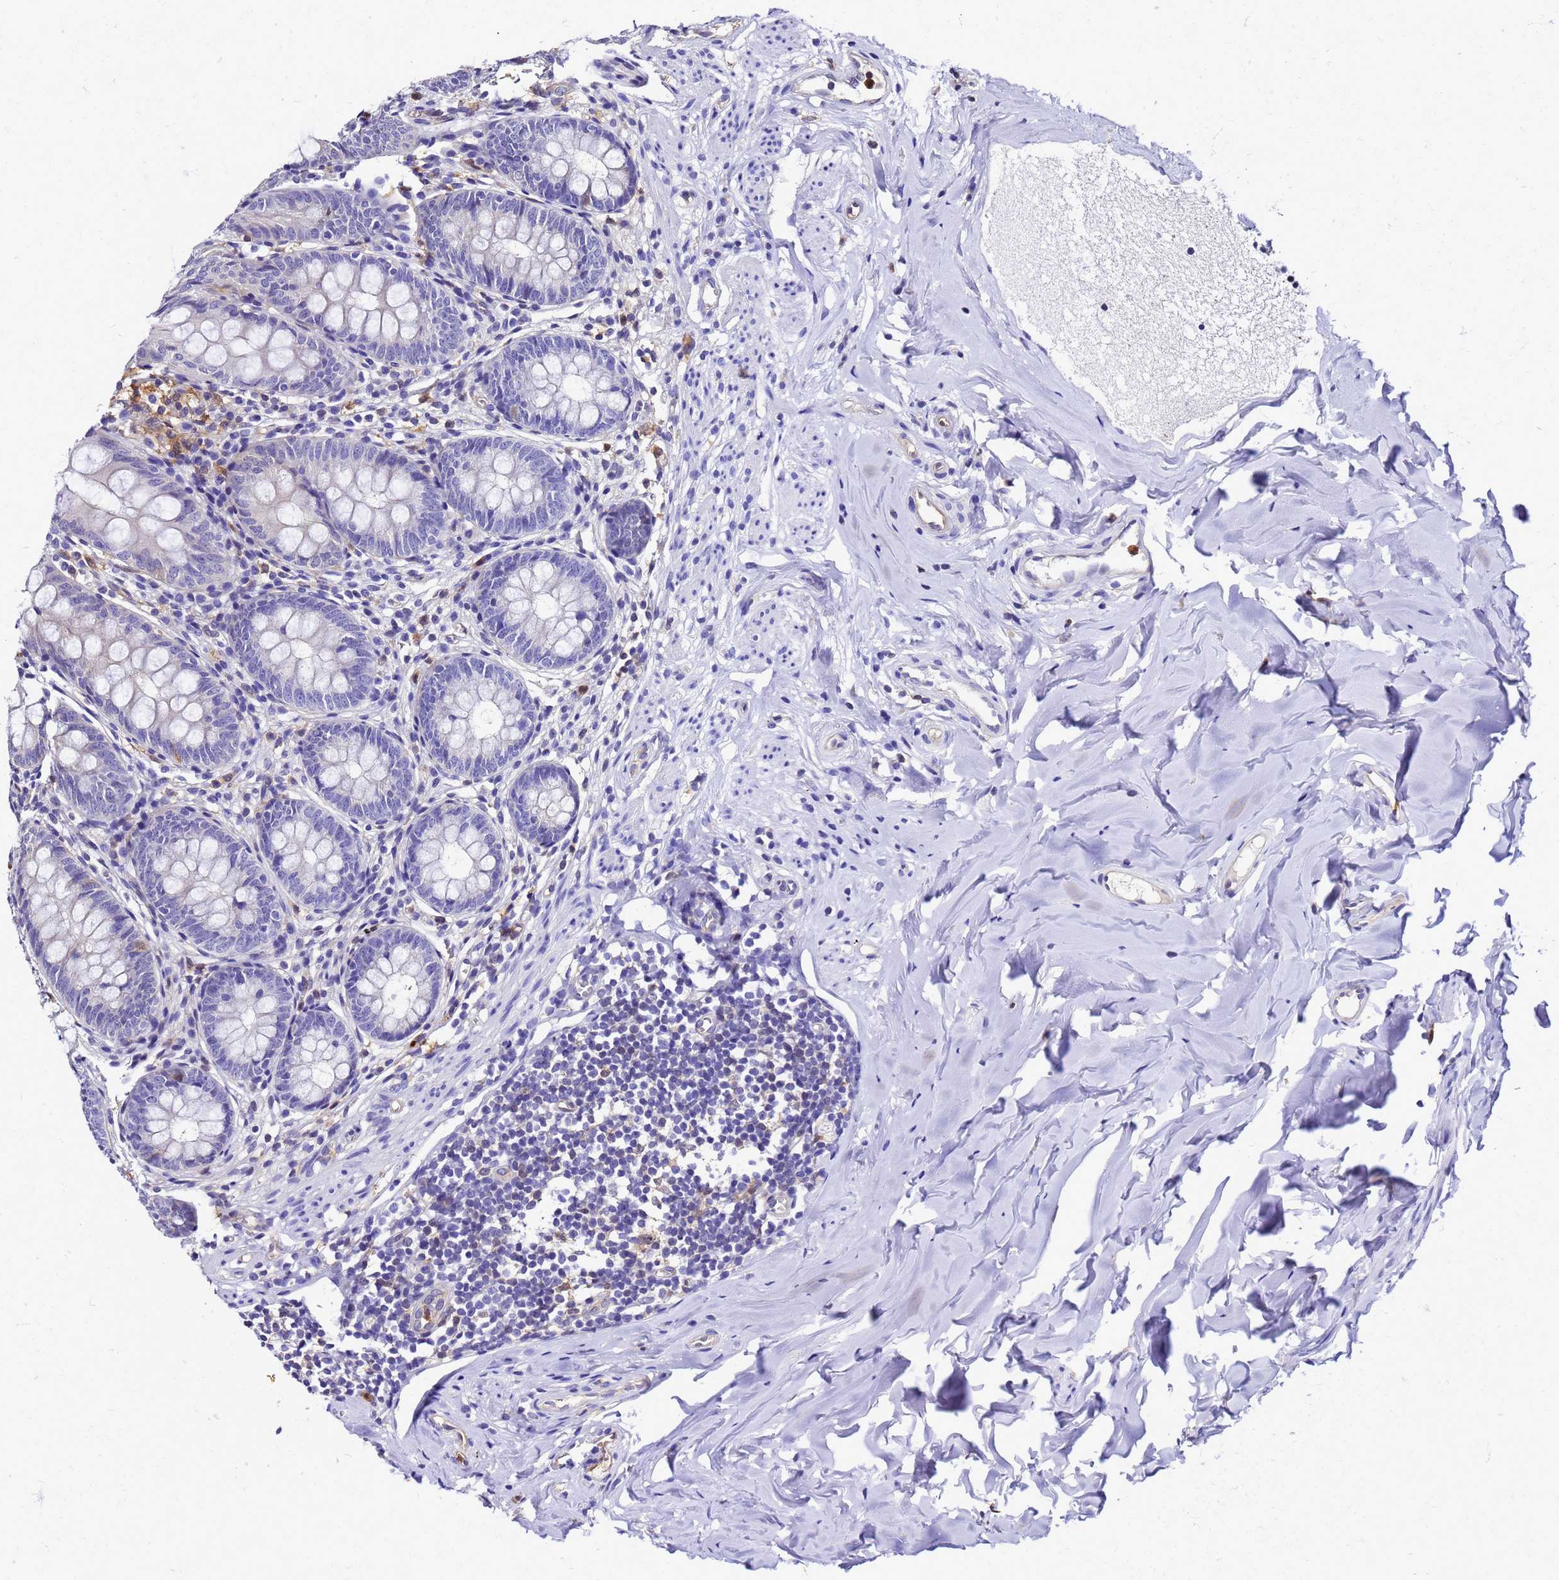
{"staining": {"intensity": "moderate", "quantity": "<25%", "location": "cytoplasmic/membranous"}, "tissue": "appendix", "cell_type": "Glandular cells", "image_type": "normal", "snomed": [{"axis": "morphology", "description": "Normal tissue, NOS"}, {"axis": "topography", "description": "Appendix"}], "caption": "Appendix stained with immunohistochemistry shows moderate cytoplasmic/membranous staining in approximately <25% of glandular cells. Nuclei are stained in blue.", "gene": "S100A11", "patient": {"sex": "female", "age": 51}}